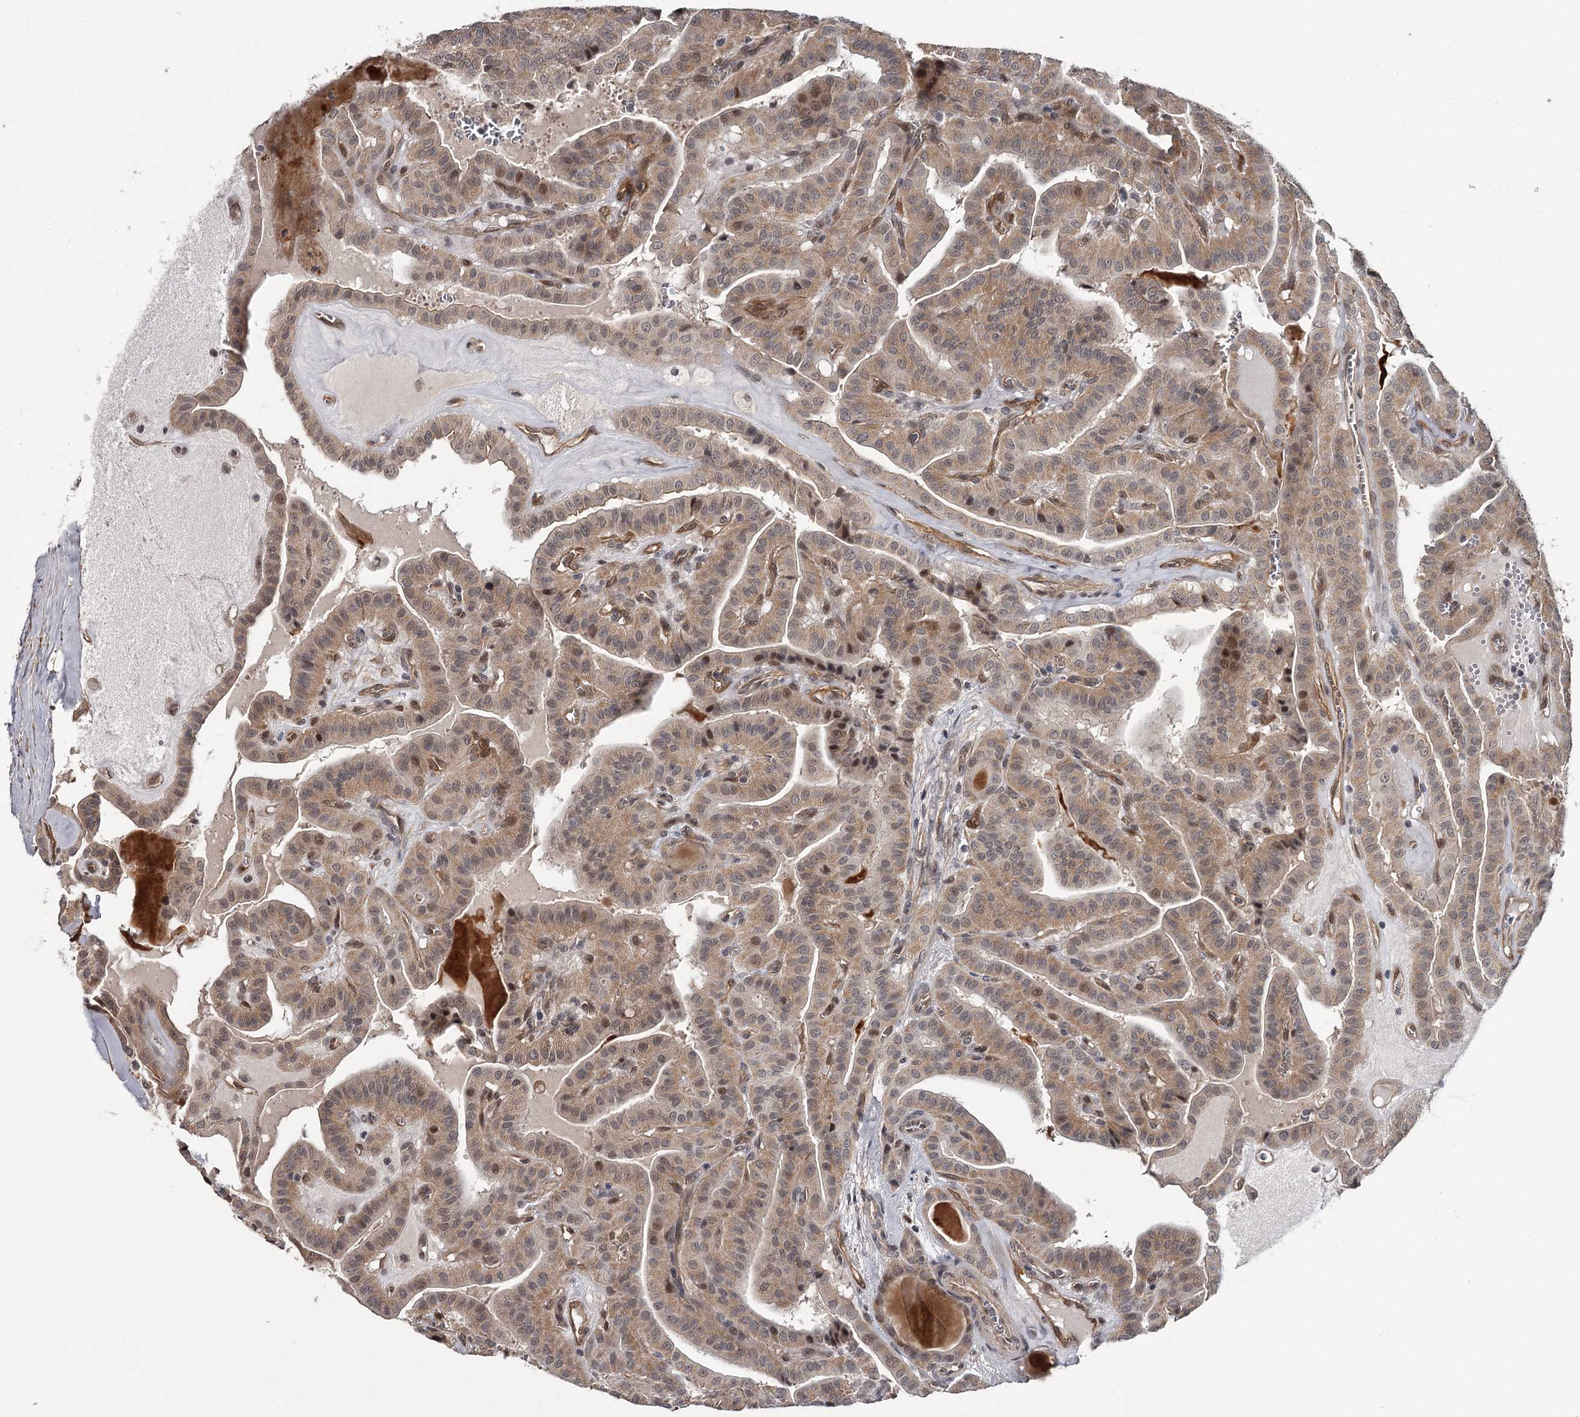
{"staining": {"intensity": "weak", "quantity": ">75%", "location": "cytoplasmic/membranous"}, "tissue": "thyroid cancer", "cell_type": "Tumor cells", "image_type": "cancer", "snomed": [{"axis": "morphology", "description": "Papillary adenocarcinoma, NOS"}, {"axis": "topography", "description": "Thyroid gland"}], "caption": "Human papillary adenocarcinoma (thyroid) stained with a protein marker exhibits weak staining in tumor cells.", "gene": "CDC42EP2", "patient": {"sex": "male", "age": 52}}